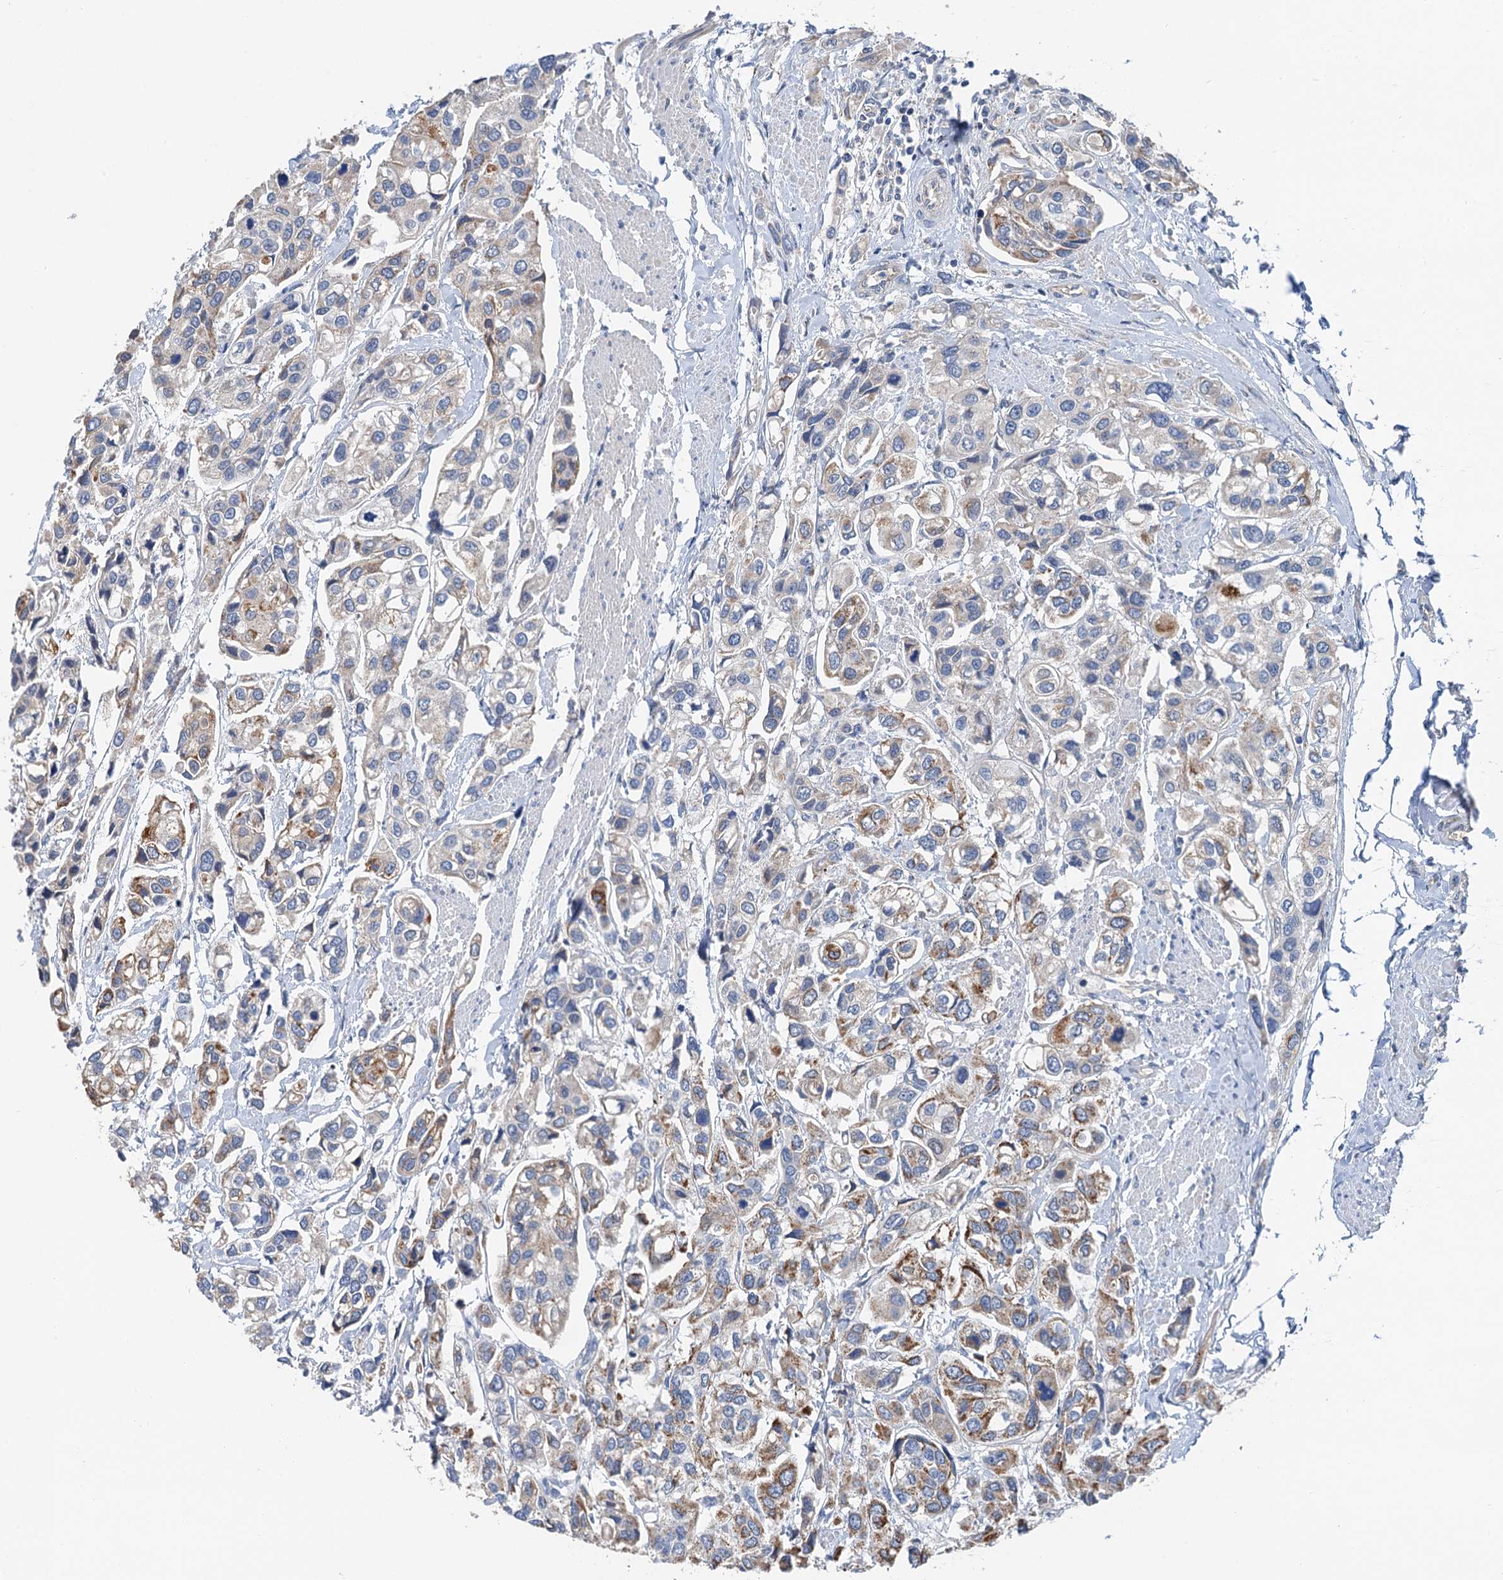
{"staining": {"intensity": "moderate", "quantity": "25%-75%", "location": "cytoplasmic/membranous"}, "tissue": "urothelial cancer", "cell_type": "Tumor cells", "image_type": "cancer", "snomed": [{"axis": "morphology", "description": "Urothelial carcinoma, High grade"}, {"axis": "topography", "description": "Urinary bladder"}], "caption": "Urothelial cancer was stained to show a protein in brown. There is medium levels of moderate cytoplasmic/membranous staining in about 25%-75% of tumor cells.", "gene": "ANKRD26", "patient": {"sex": "male", "age": 67}}